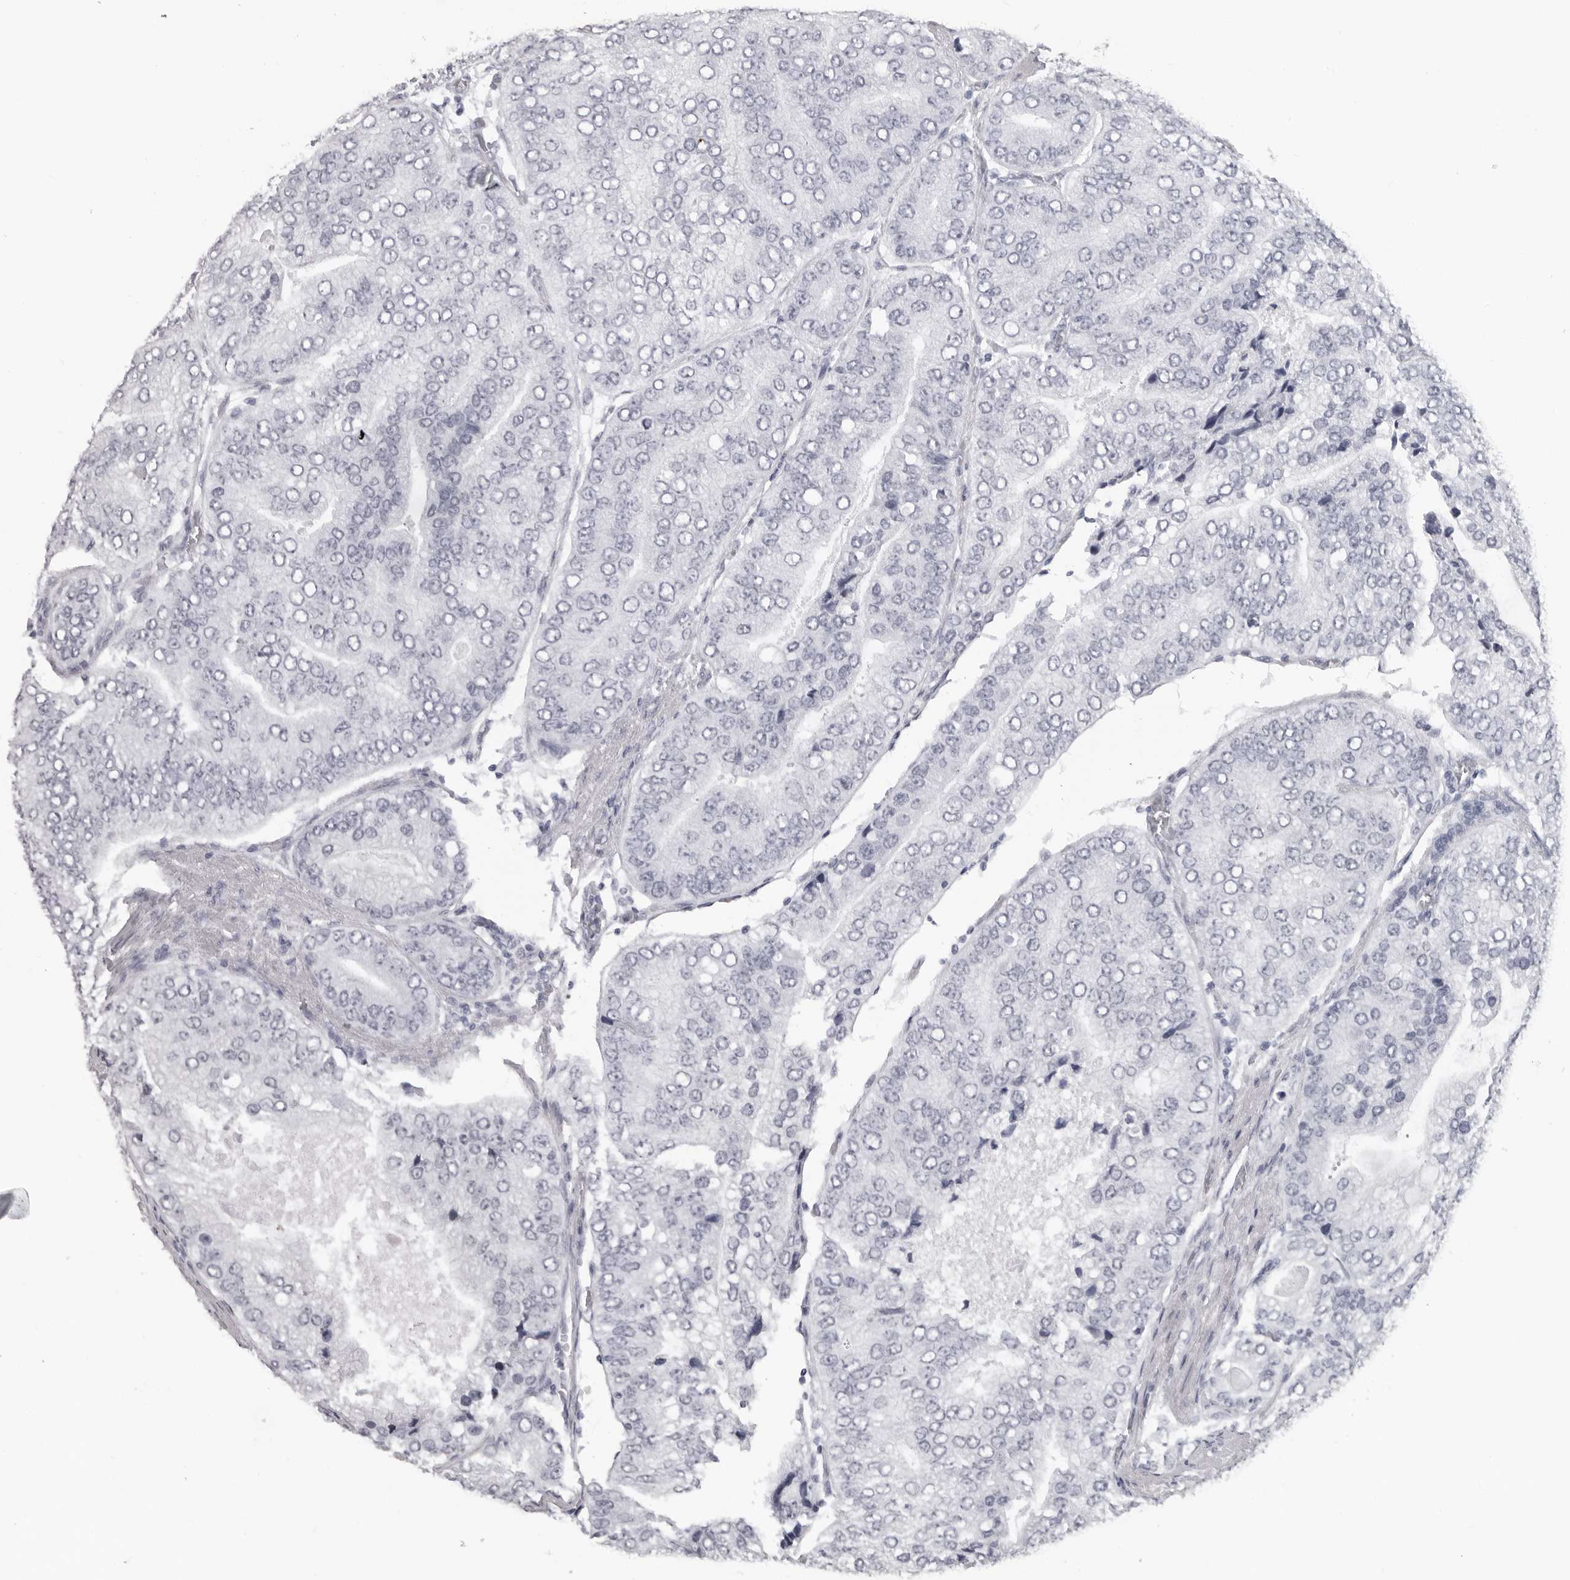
{"staining": {"intensity": "negative", "quantity": "none", "location": "none"}, "tissue": "prostate cancer", "cell_type": "Tumor cells", "image_type": "cancer", "snomed": [{"axis": "morphology", "description": "Adenocarcinoma, High grade"}, {"axis": "topography", "description": "Prostate"}], "caption": "A histopathology image of human prostate high-grade adenocarcinoma is negative for staining in tumor cells.", "gene": "ESPN", "patient": {"sex": "male", "age": 70}}